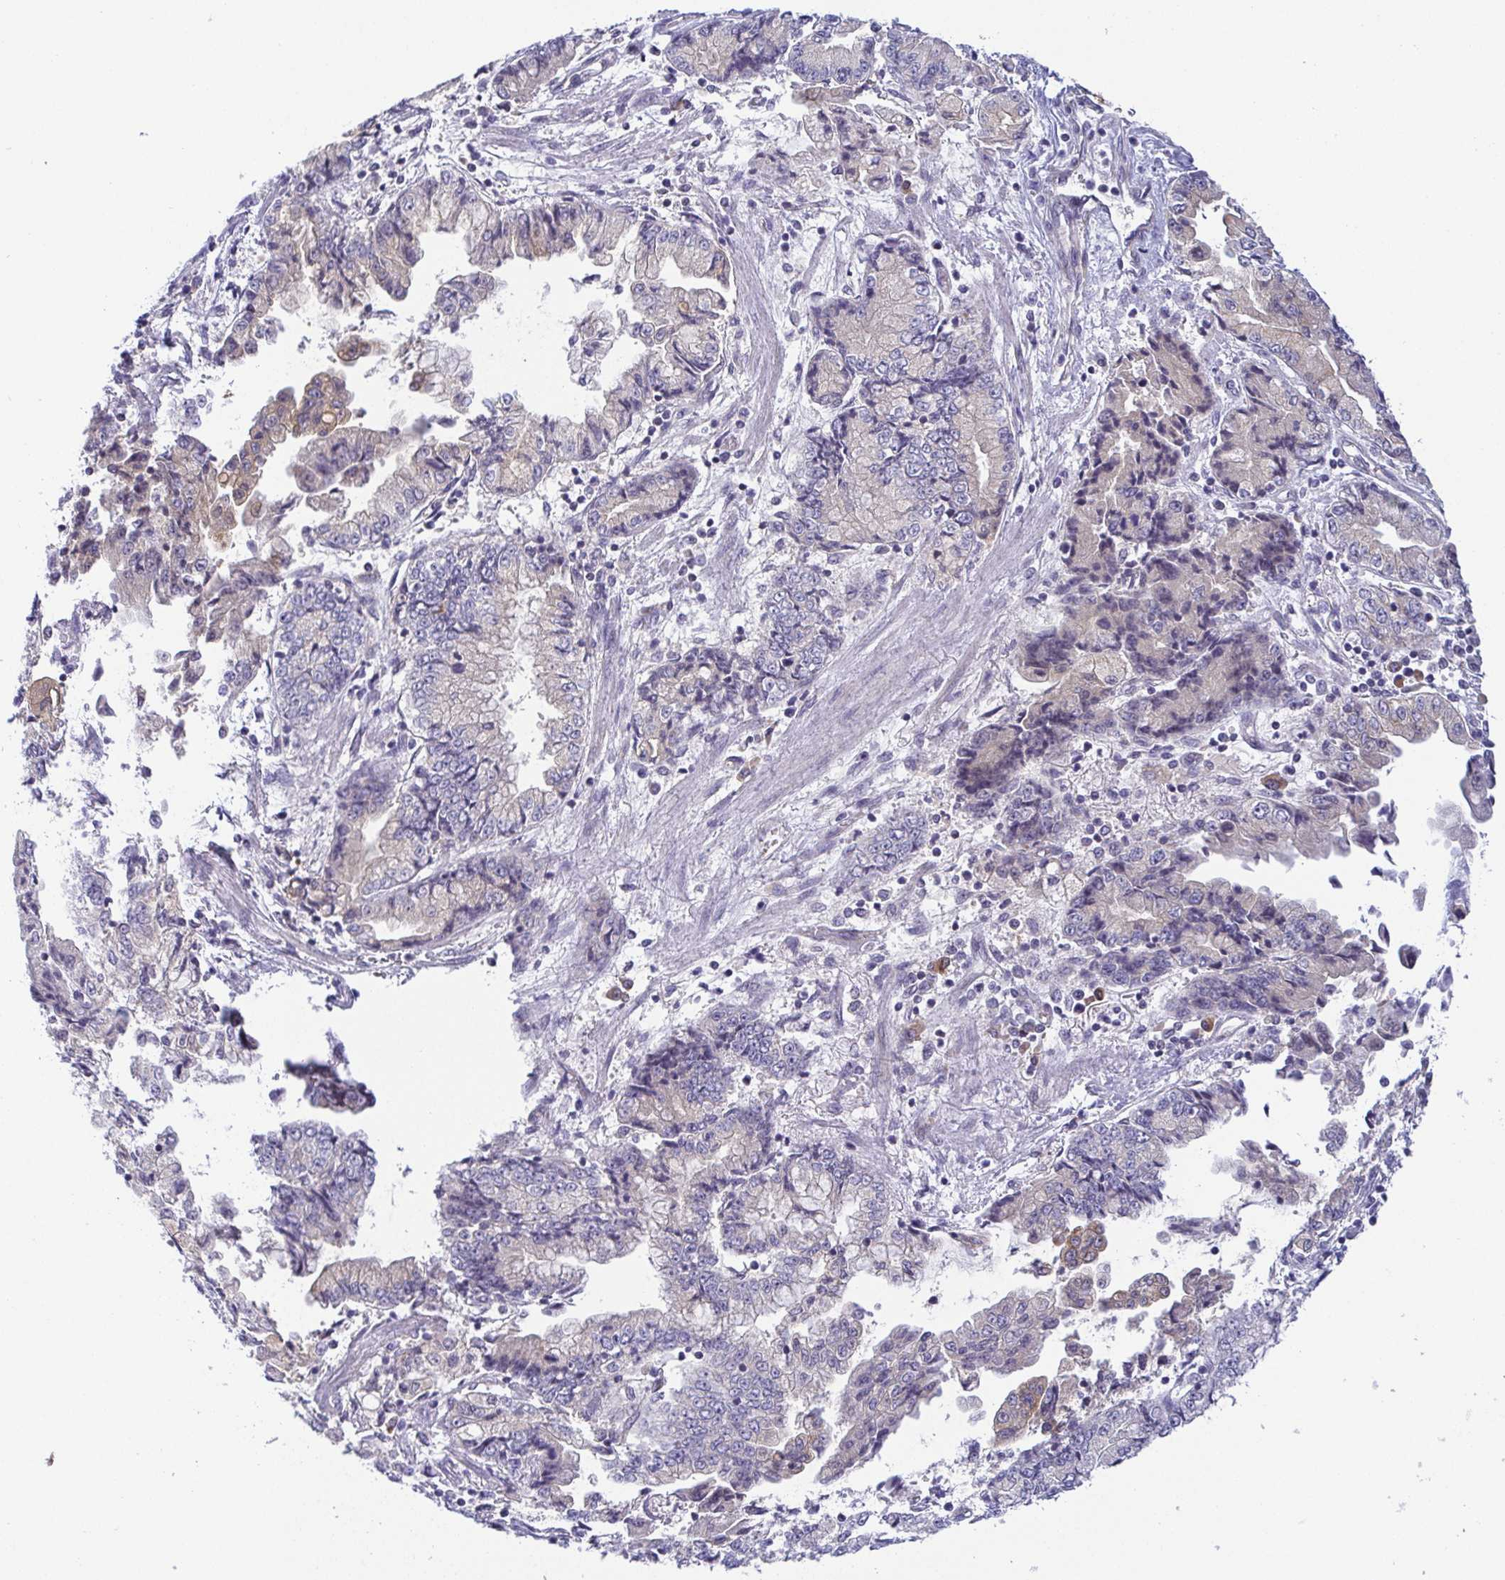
{"staining": {"intensity": "negative", "quantity": "none", "location": "none"}, "tissue": "stomach cancer", "cell_type": "Tumor cells", "image_type": "cancer", "snomed": [{"axis": "morphology", "description": "Adenocarcinoma, NOS"}, {"axis": "topography", "description": "Stomach, upper"}], "caption": "DAB immunohistochemical staining of adenocarcinoma (stomach) reveals no significant expression in tumor cells.", "gene": "BCL2L1", "patient": {"sex": "female", "age": 74}}